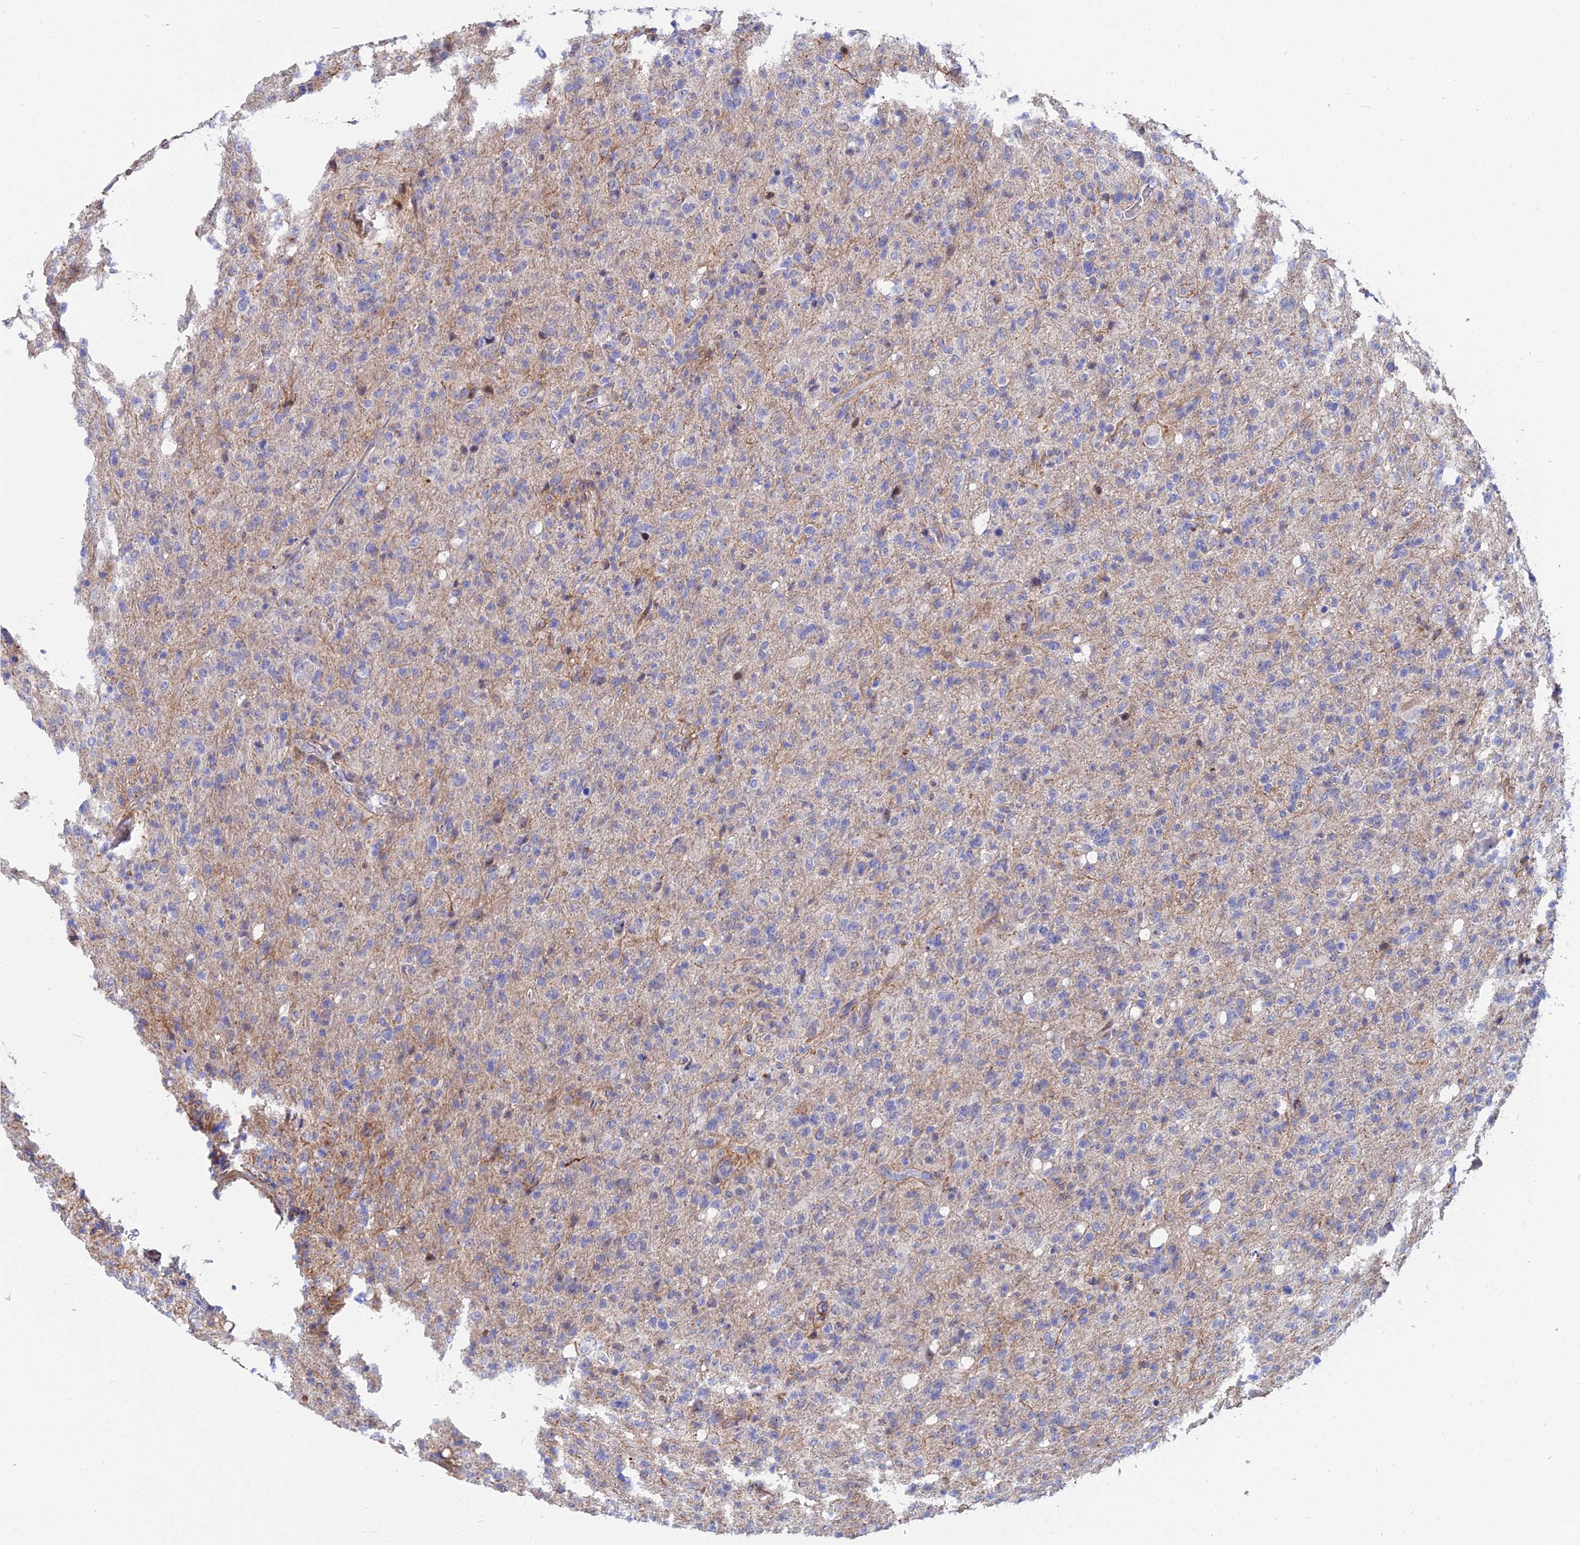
{"staining": {"intensity": "negative", "quantity": "none", "location": "none"}, "tissue": "glioma", "cell_type": "Tumor cells", "image_type": "cancer", "snomed": [{"axis": "morphology", "description": "Glioma, malignant, High grade"}, {"axis": "topography", "description": "Brain"}], "caption": "Immunohistochemistry (IHC) image of neoplastic tissue: glioma stained with DAB reveals no significant protein expression in tumor cells.", "gene": "TRIM43B", "patient": {"sex": "female", "age": 57}}